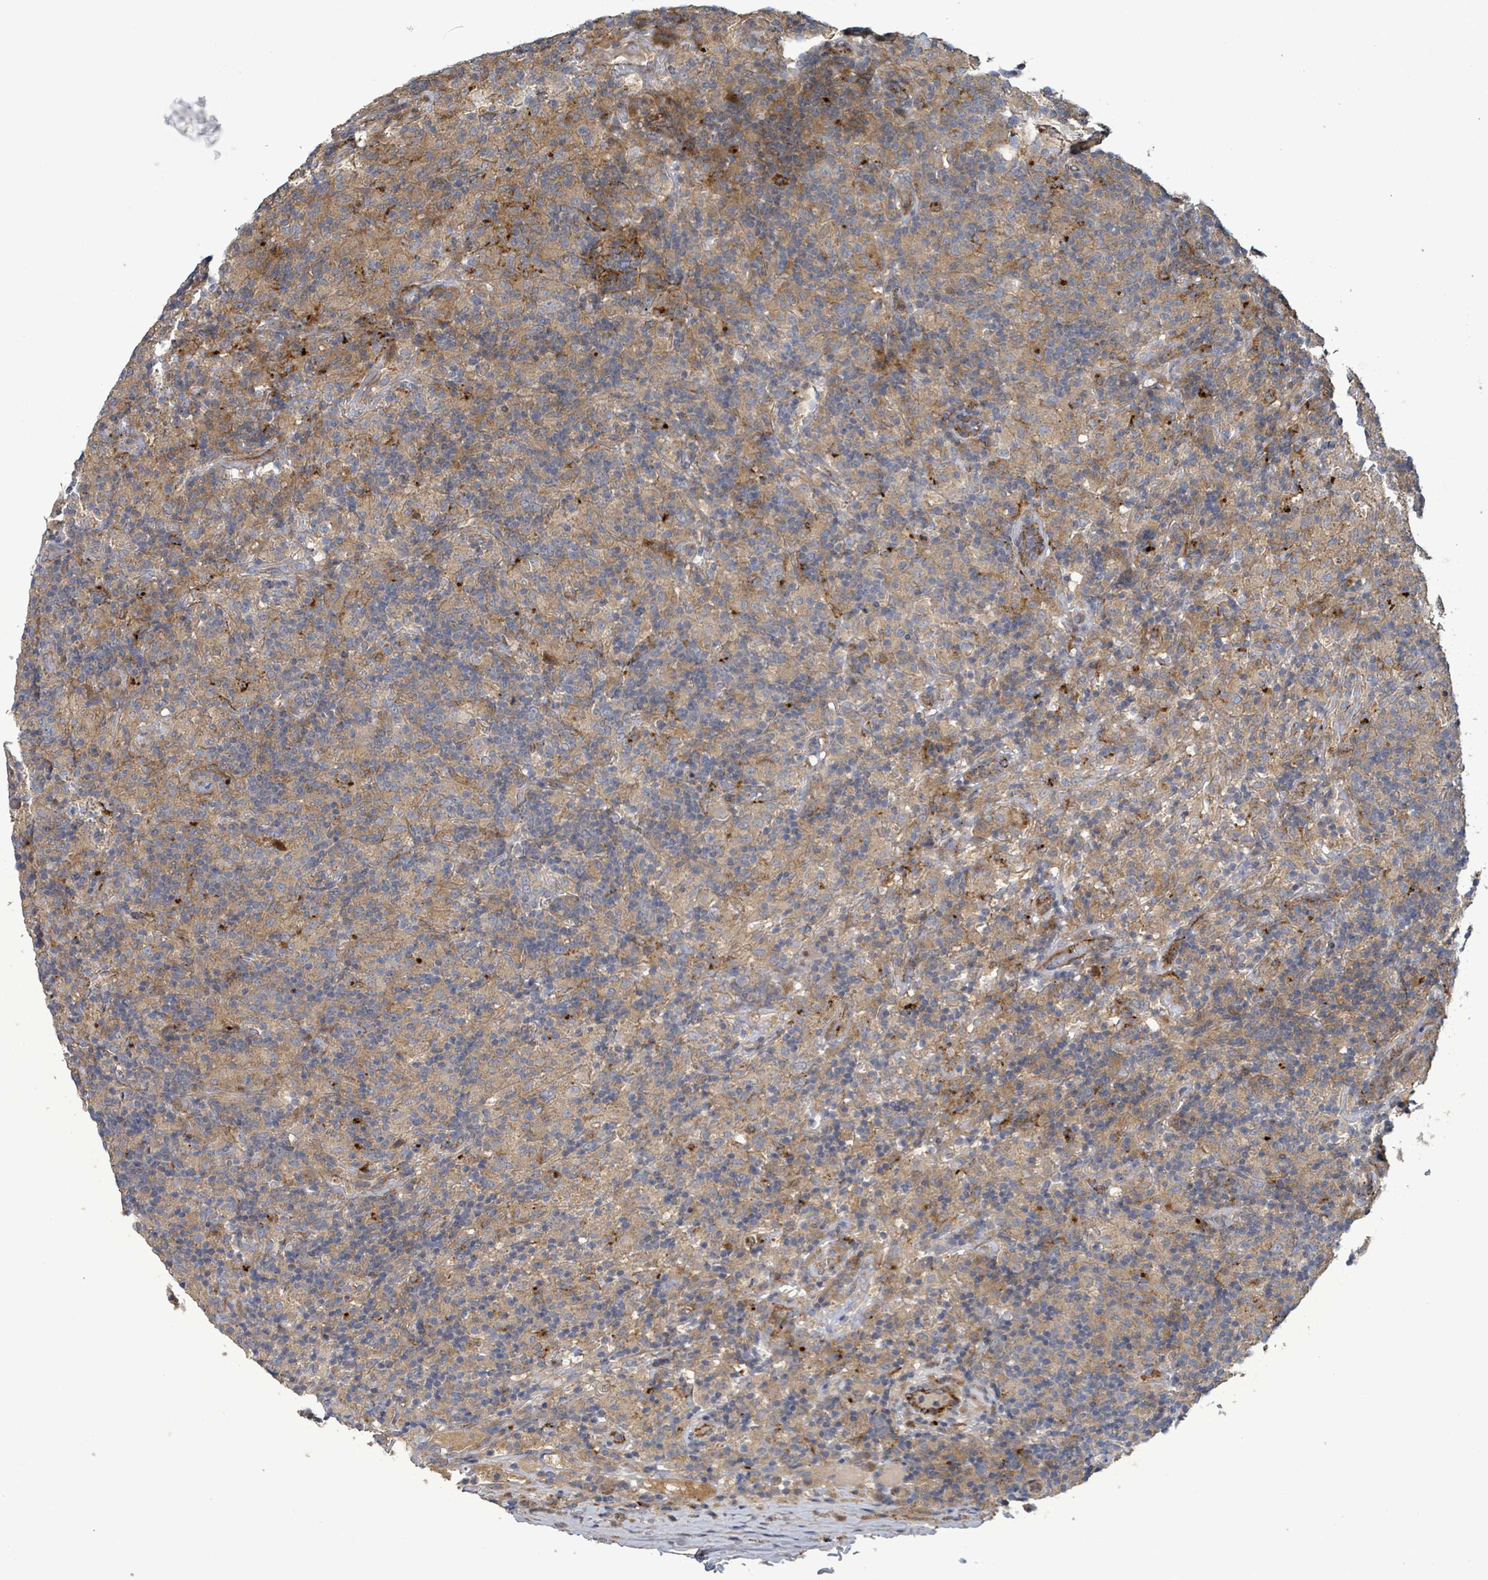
{"staining": {"intensity": "moderate", "quantity": "<25%", "location": "cytoplasmic/membranous"}, "tissue": "lymphoma", "cell_type": "Tumor cells", "image_type": "cancer", "snomed": [{"axis": "morphology", "description": "Hodgkin's disease, NOS"}, {"axis": "topography", "description": "Lymph node"}], "caption": "Hodgkin's disease stained for a protein shows moderate cytoplasmic/membranous positivity in tumor cells. The staining is performed using DAB (3,3'-diaminobenzidine) brown chromogen to label protein expression. The nuclei are counter-stained blue using hematoxylin.", "gene": "PLAAT1", "patient": {"sex": "male", "age": 70}}